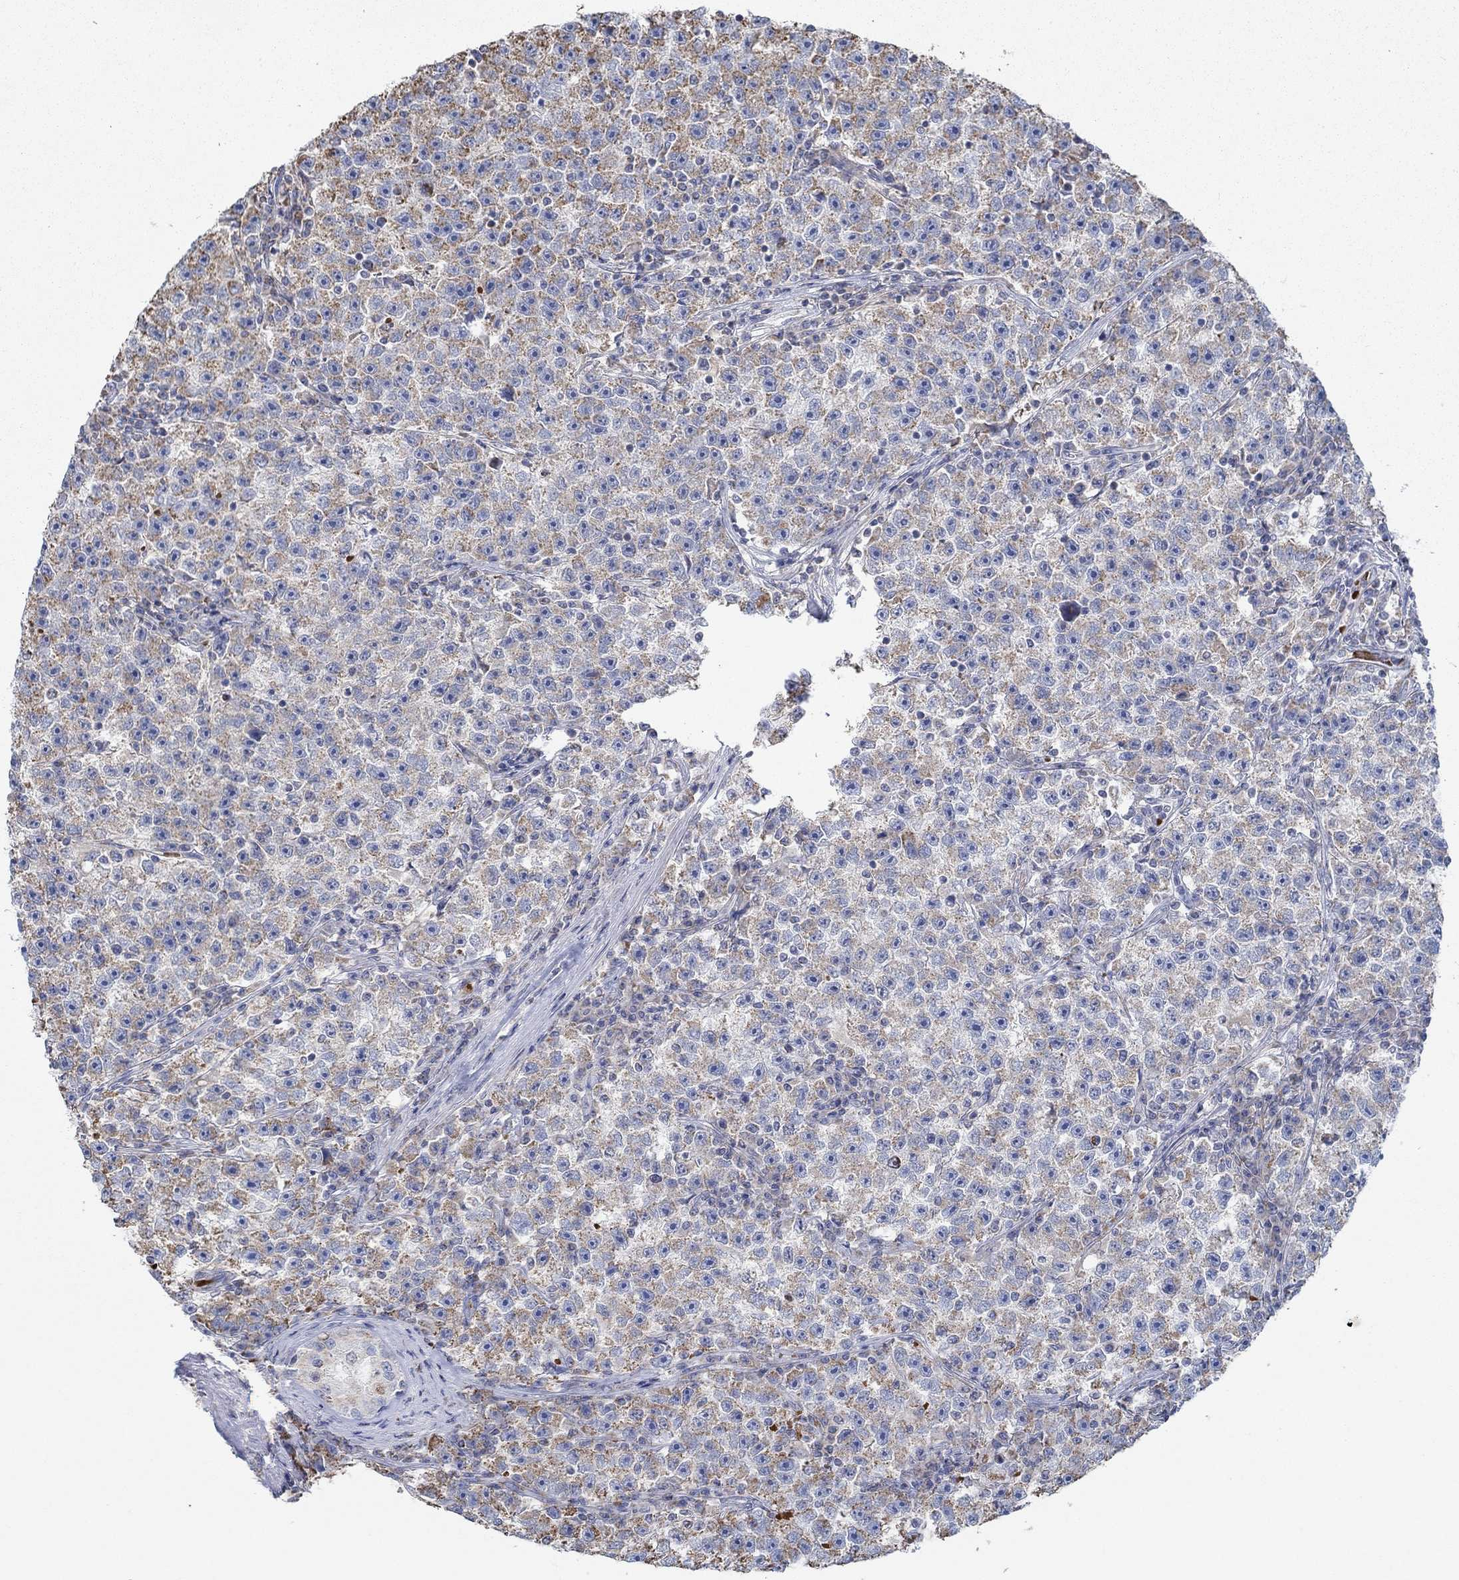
{"staining": {"intensity": "moderate", "quantity": ">75%", "location": "cytoplasmic/membranous"}, "tissue": "testis cancer", "cell_type": "Tumor cells", "image_type": "cancer", "snomed": [{"axis": "morphology", "description": "Seminoma, NOS"}, {"axis": "topography", "description": "Testis"}], "caption": "A high-resolution image shows immunohistochemistry (IHC) staining of testis cancer (seminoma), which displays moderate cytoplasmic/membranous positivity in about >75% of tumor cells. (DAB = brown stain, brightfield microscopy at high magnification).", "gene": "GLOD5", "patient": {"sex": "male", "age": 22}}